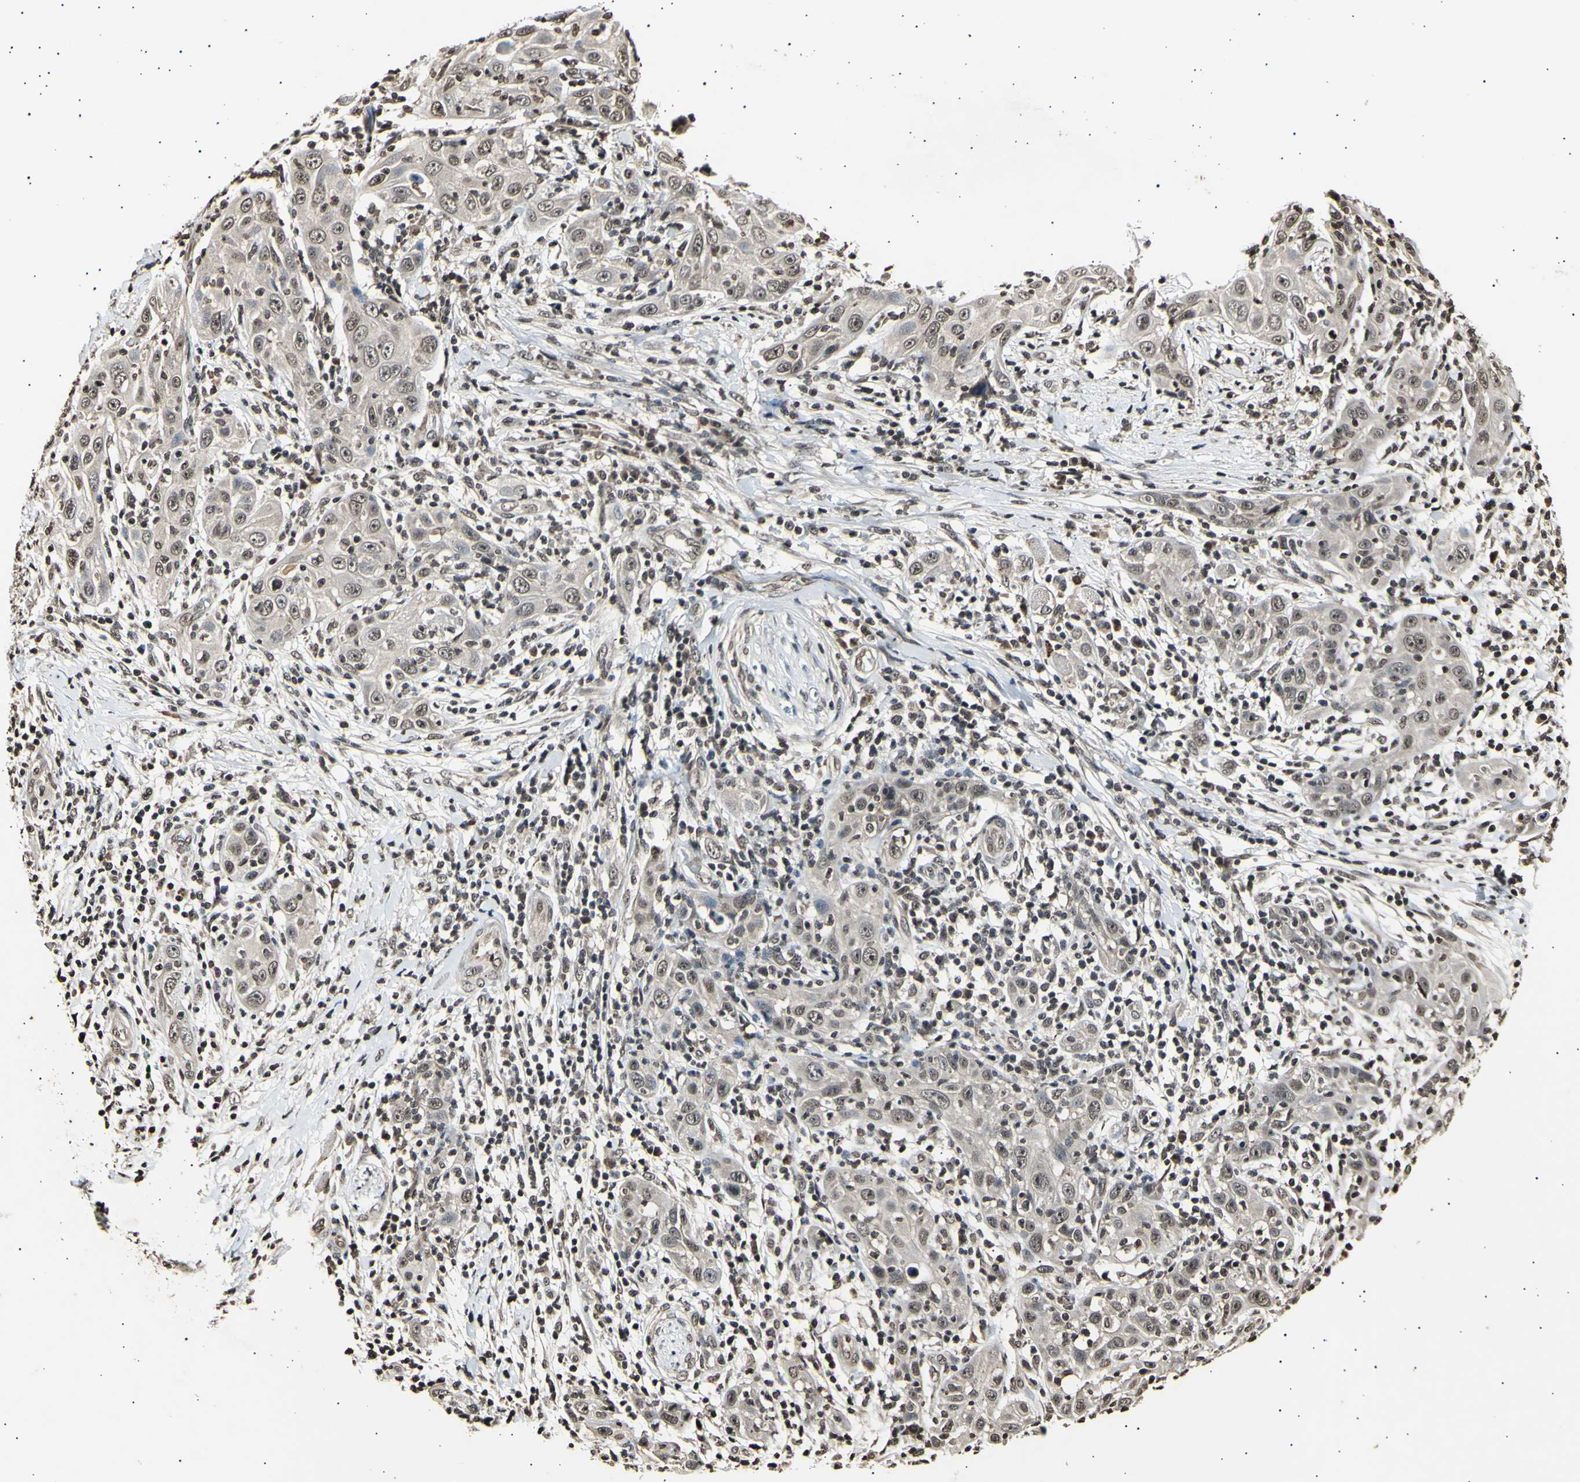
{"staining": {"intensity": "moderate", "quantity": ">75%", "location": "cytoplasmic/membranous,nuclear"}, "tissue": "skin cancer", "cell_type": "Tumor cells", "image_type": "cancer", "snomed": [{"axis": "morphology", "description": "Squamous cell carcinoma, NOS"}, {"axis": "topography", "description": "Skin"}], "caption": "This is a photomicrograph of immunohistochemistry staining of skin cancer, which shows moderate expression in the cytoplasmic/membranous and nuclear of tumor cells.", "gene": "ANAPC7", "patient": {"sex": "female", "age": 88}}